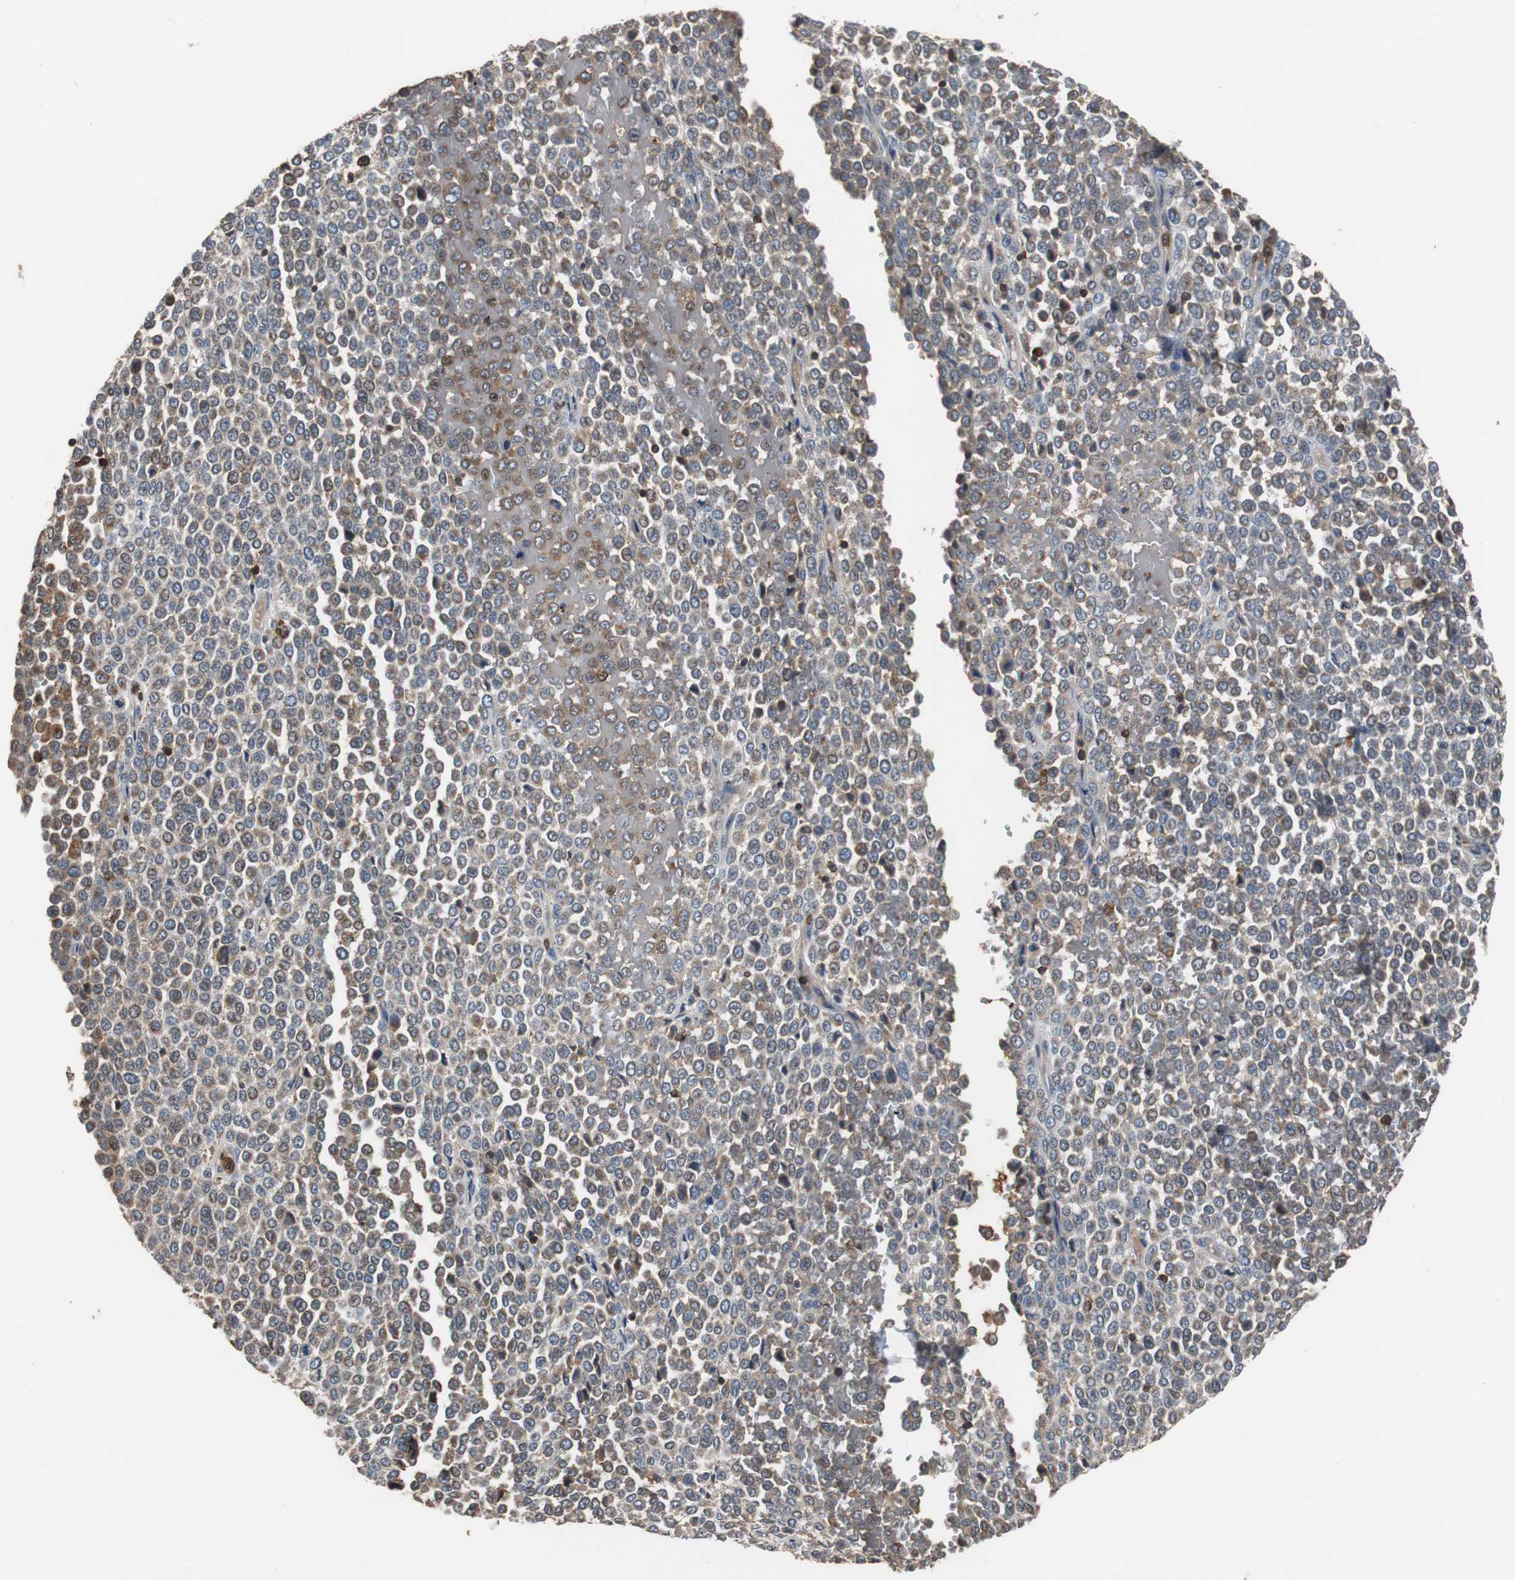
{"staining": {"intensity": "weak", "quantity": "25%-75%", "location": "cytoplasmic/membranous"}, "tissue": "melanoma", "cell_type": "Tumor cells", "image_type": "cancer", "snomed": [{"axis": "morphology", "description": "Malignant melanoma, Metastatic site"}, {"axis": "topography", "description": "Pancreas"}], "caption": "Weak cytoplasmic/membranous protein expression is identified in approximately 25%-75% of tumor cells in melanoma.", "gene": "CALB2", "patient": {"sex": "female", "age": 30}}